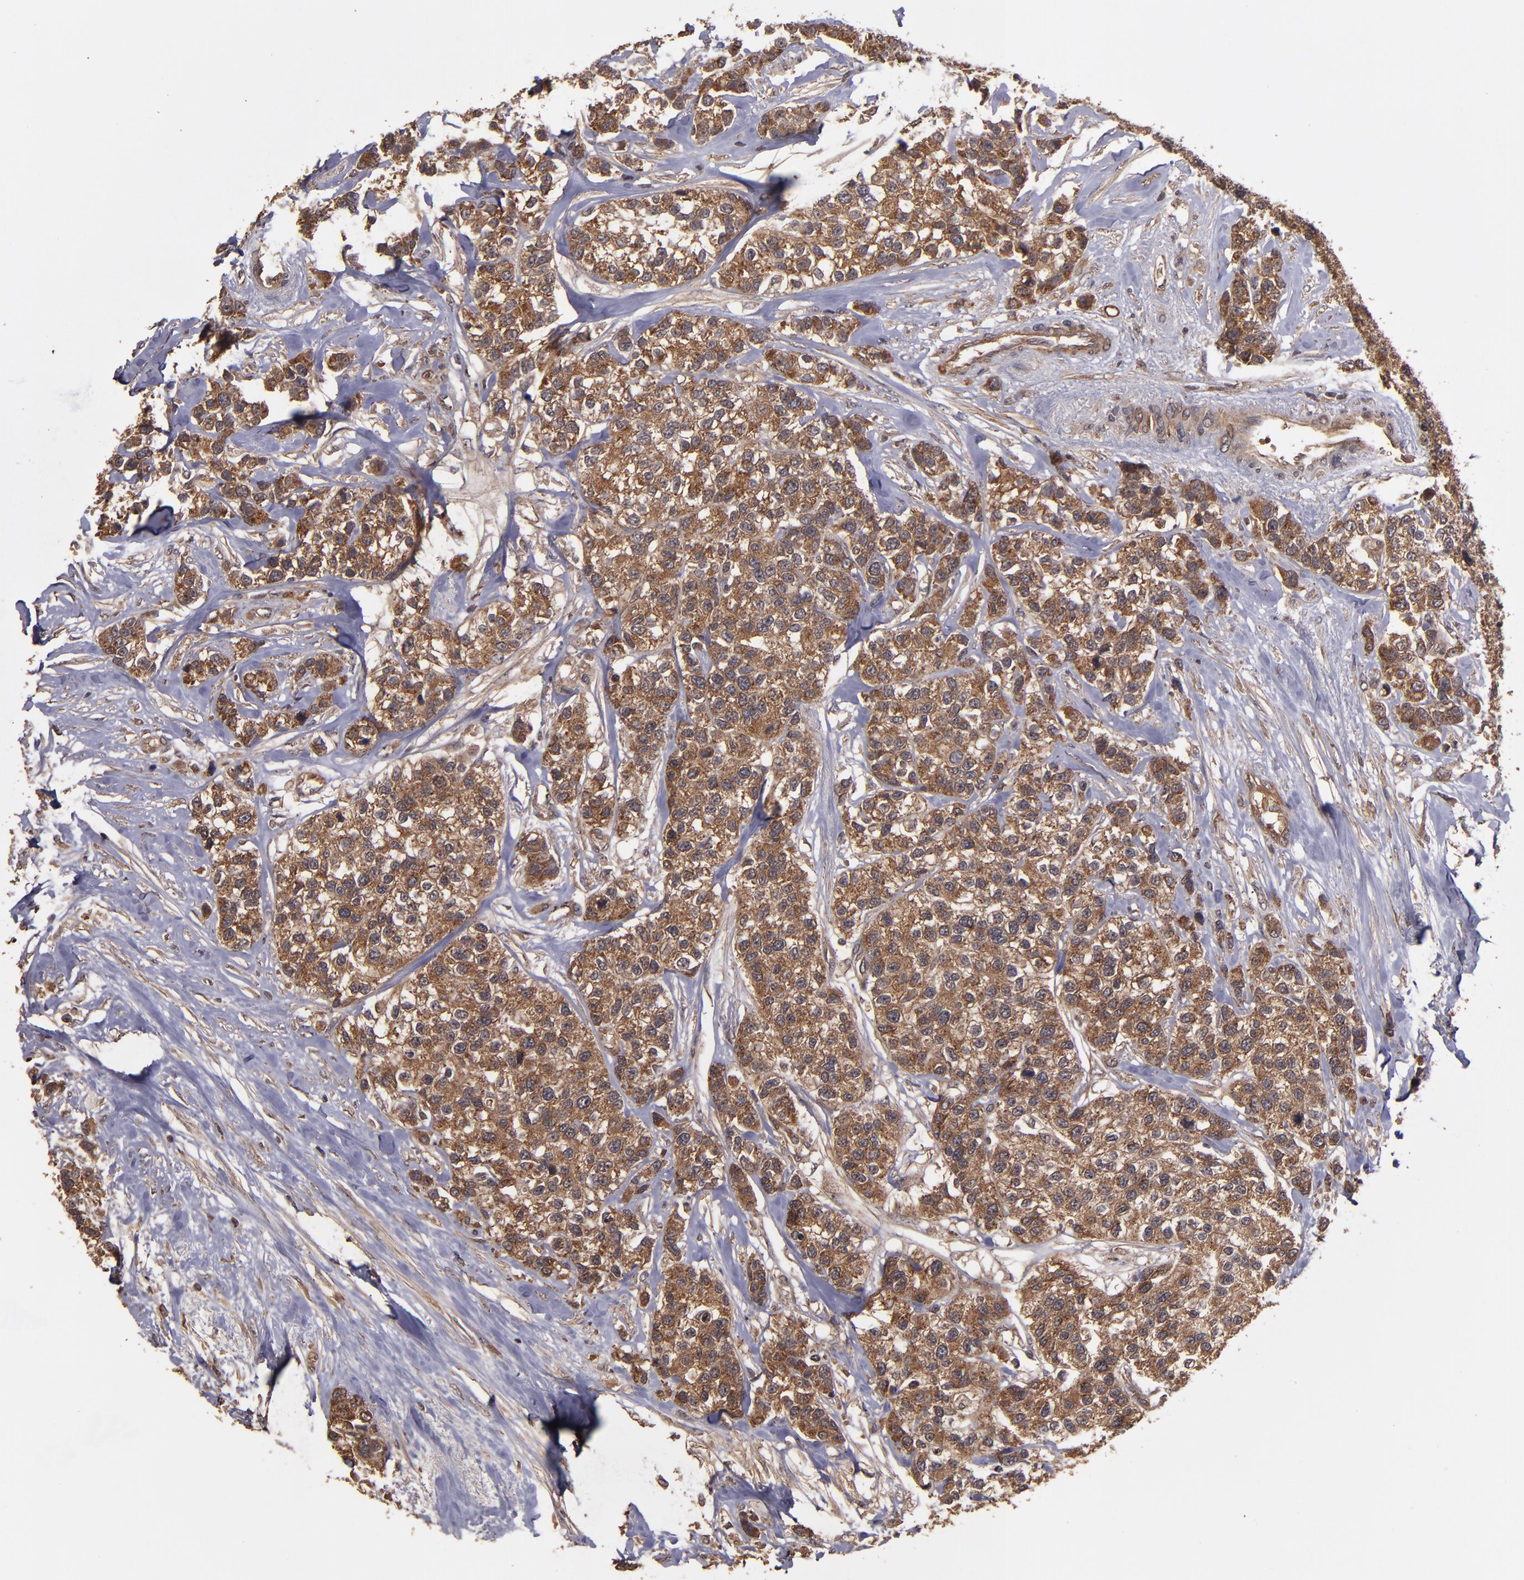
{"staining": {"intensity": "strong", "quantity": ">75%", "location": "cytoplasmic/membranous"}, "tissue": "breast cancer", "cell_type": "Tumor cells", "image_type": "cancer", "snomed": [{"axis": "morphology", "description": "Duct carcinoma"}, {"axis": "topography", "description": "Breast"}], "caption": "IHC photomicrograph of infiltrating ductal carcinoma (breast) stained for a protein (brown), which exhibits high levels of strong cytoplasmic/membranous positivity in approximately >75% of tumor cells.", "gene": "TXNDC16", "patient": {"sex": "female", "age": 51}}